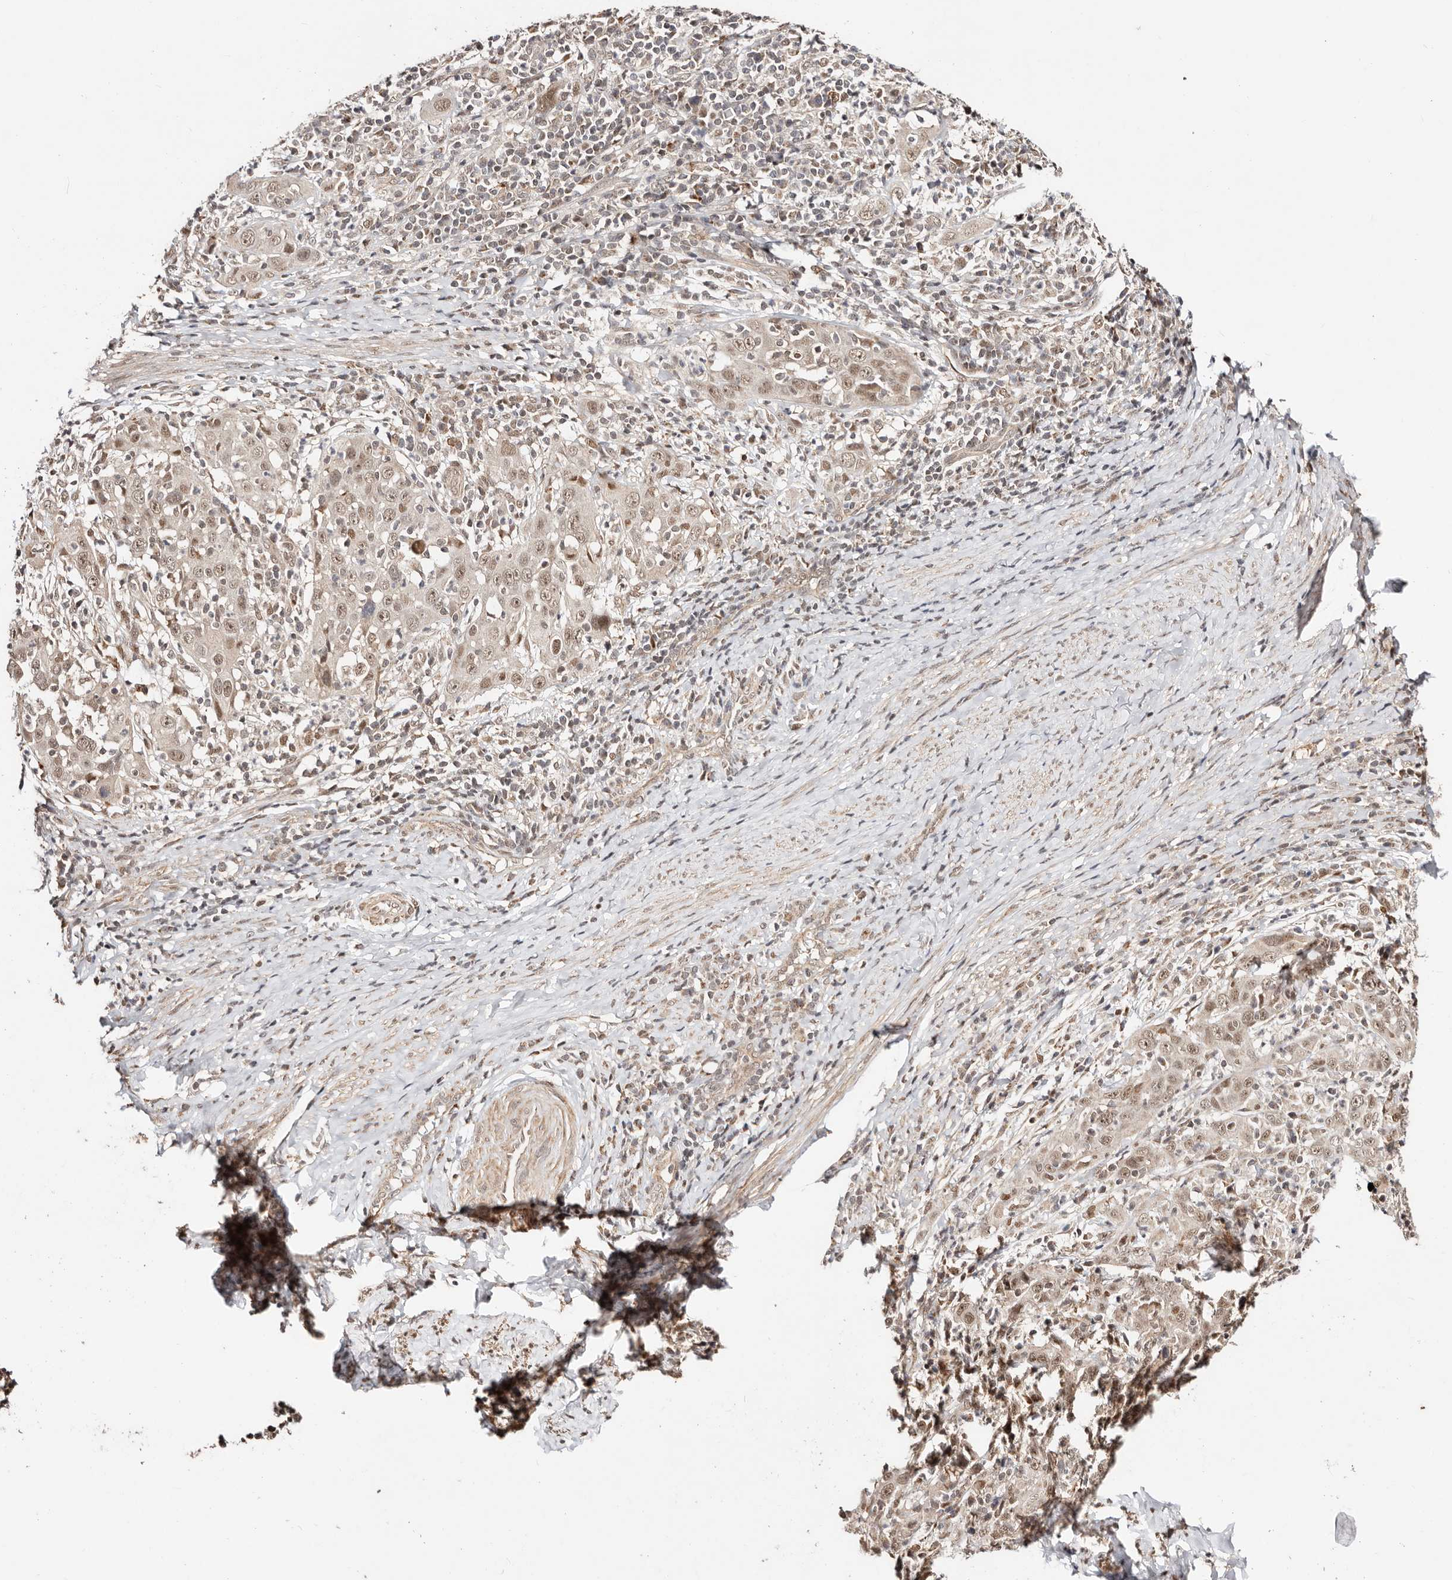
{"staining": {"intensity": "weak", "quantity": ">75%", "location": "nuclear"}, "tissue": "cervical cancer", "cell_type": "Tumor cells", "image_type": "cancer", "snomed": [{"axis": "morphology", "description": "Squamous cell carcinoma, NOS"}, {"axis": "topography", "description": "Cervix"}], "caption": "Cervical cancer stained with a brown dye shows weak nuclear positive staining in approximately >75% of tumor cells.", "gene": "CTNNBL1", "patient": {"sex": "female", "age": 46}}